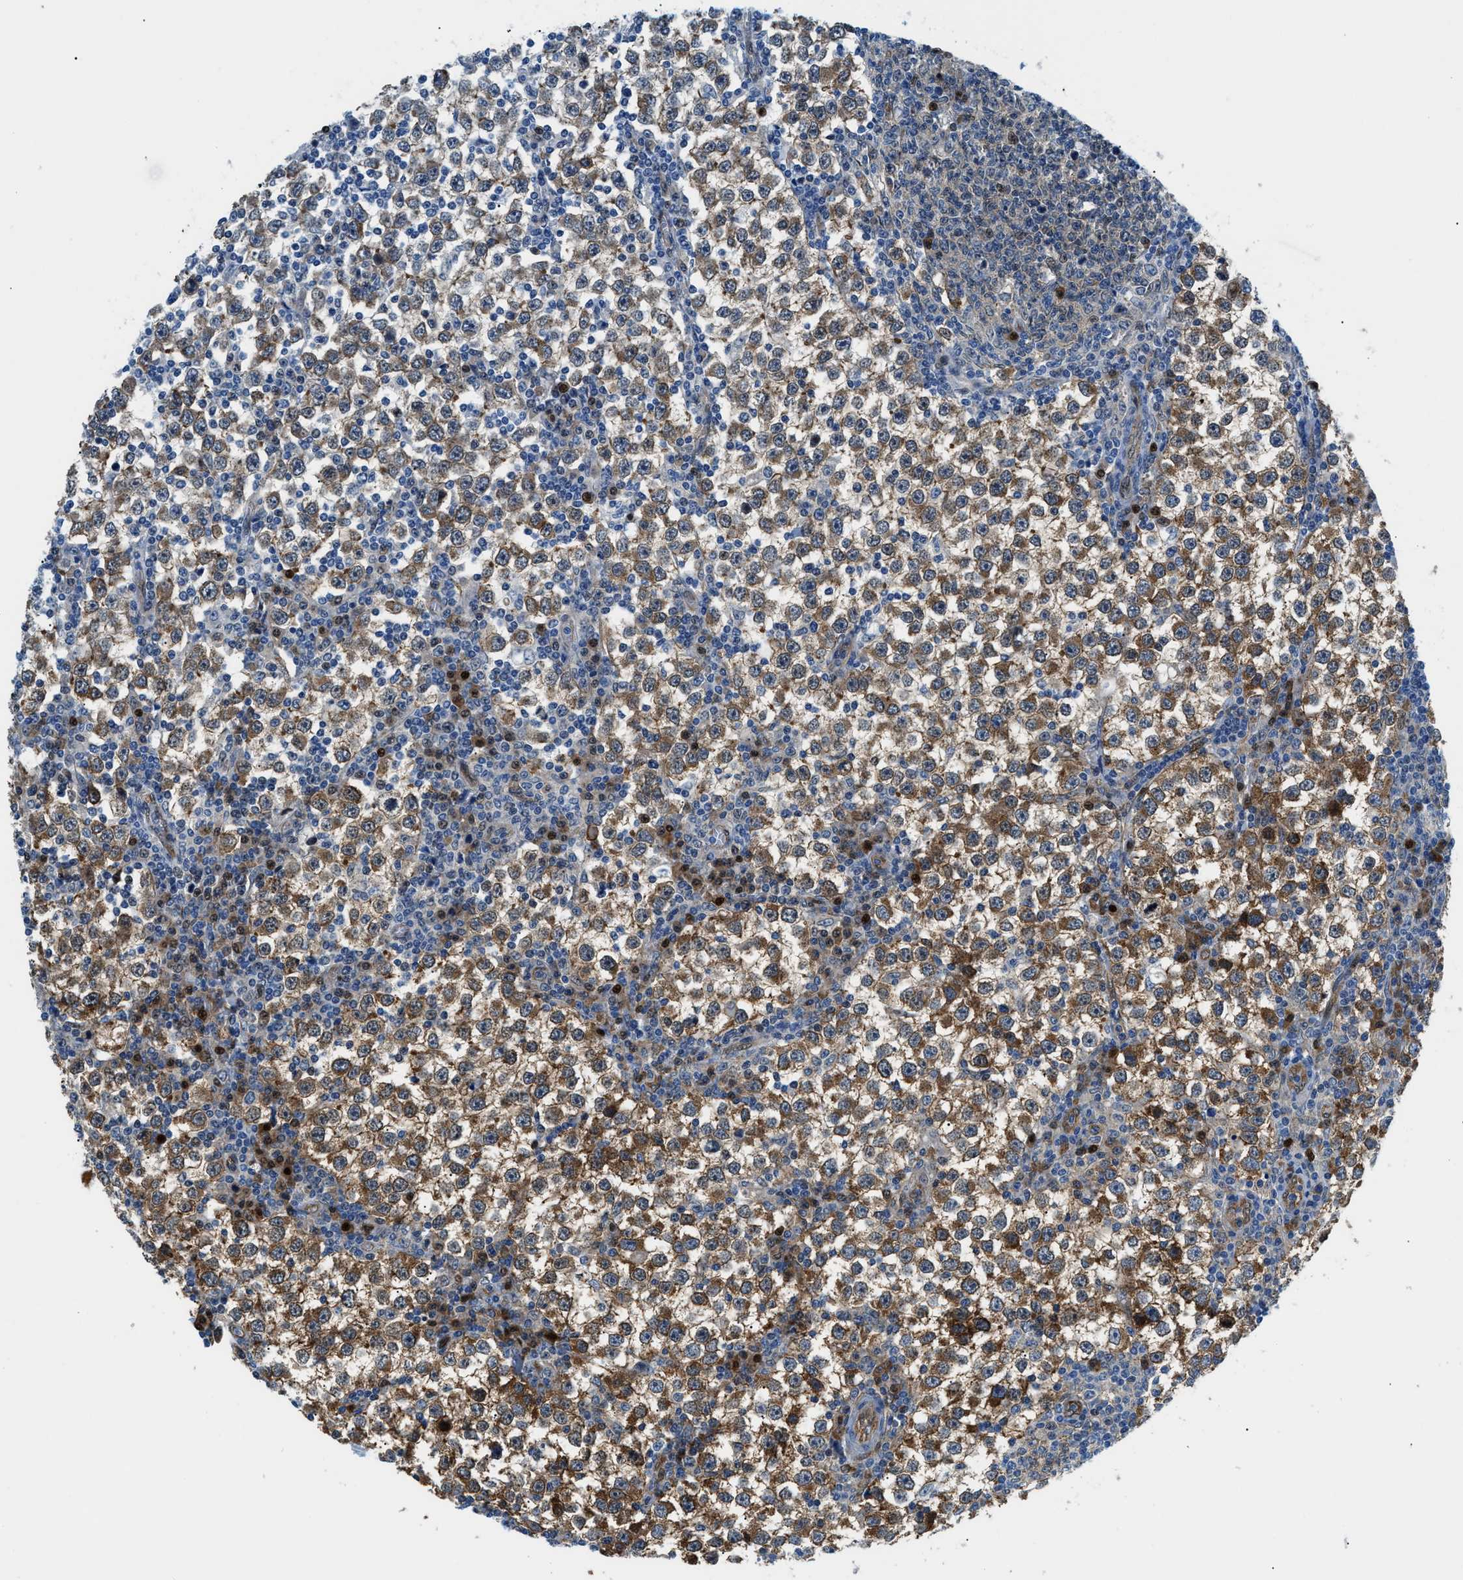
{"staining": {"intensity": "moderate", "quantity": ">75%", "location": "cytoplasmic/membranous"}, "tissue": "testis cancer", "cell_type": "Tumor cells", "image_type": "cancer", "snomed": [{"axis": "morphology", "description": "Seminoma, NOS"}, {"axis": "topography", "description": "Testis"}], "caption": "Approximately >75% of tumor cells in testis cancer reveal moderate cytoplasmic/membranous protein staining as visualized by brown immunohistochemical staining.", "gene": "YWHAE", "patient": {"sex": "male", "age": 65}}